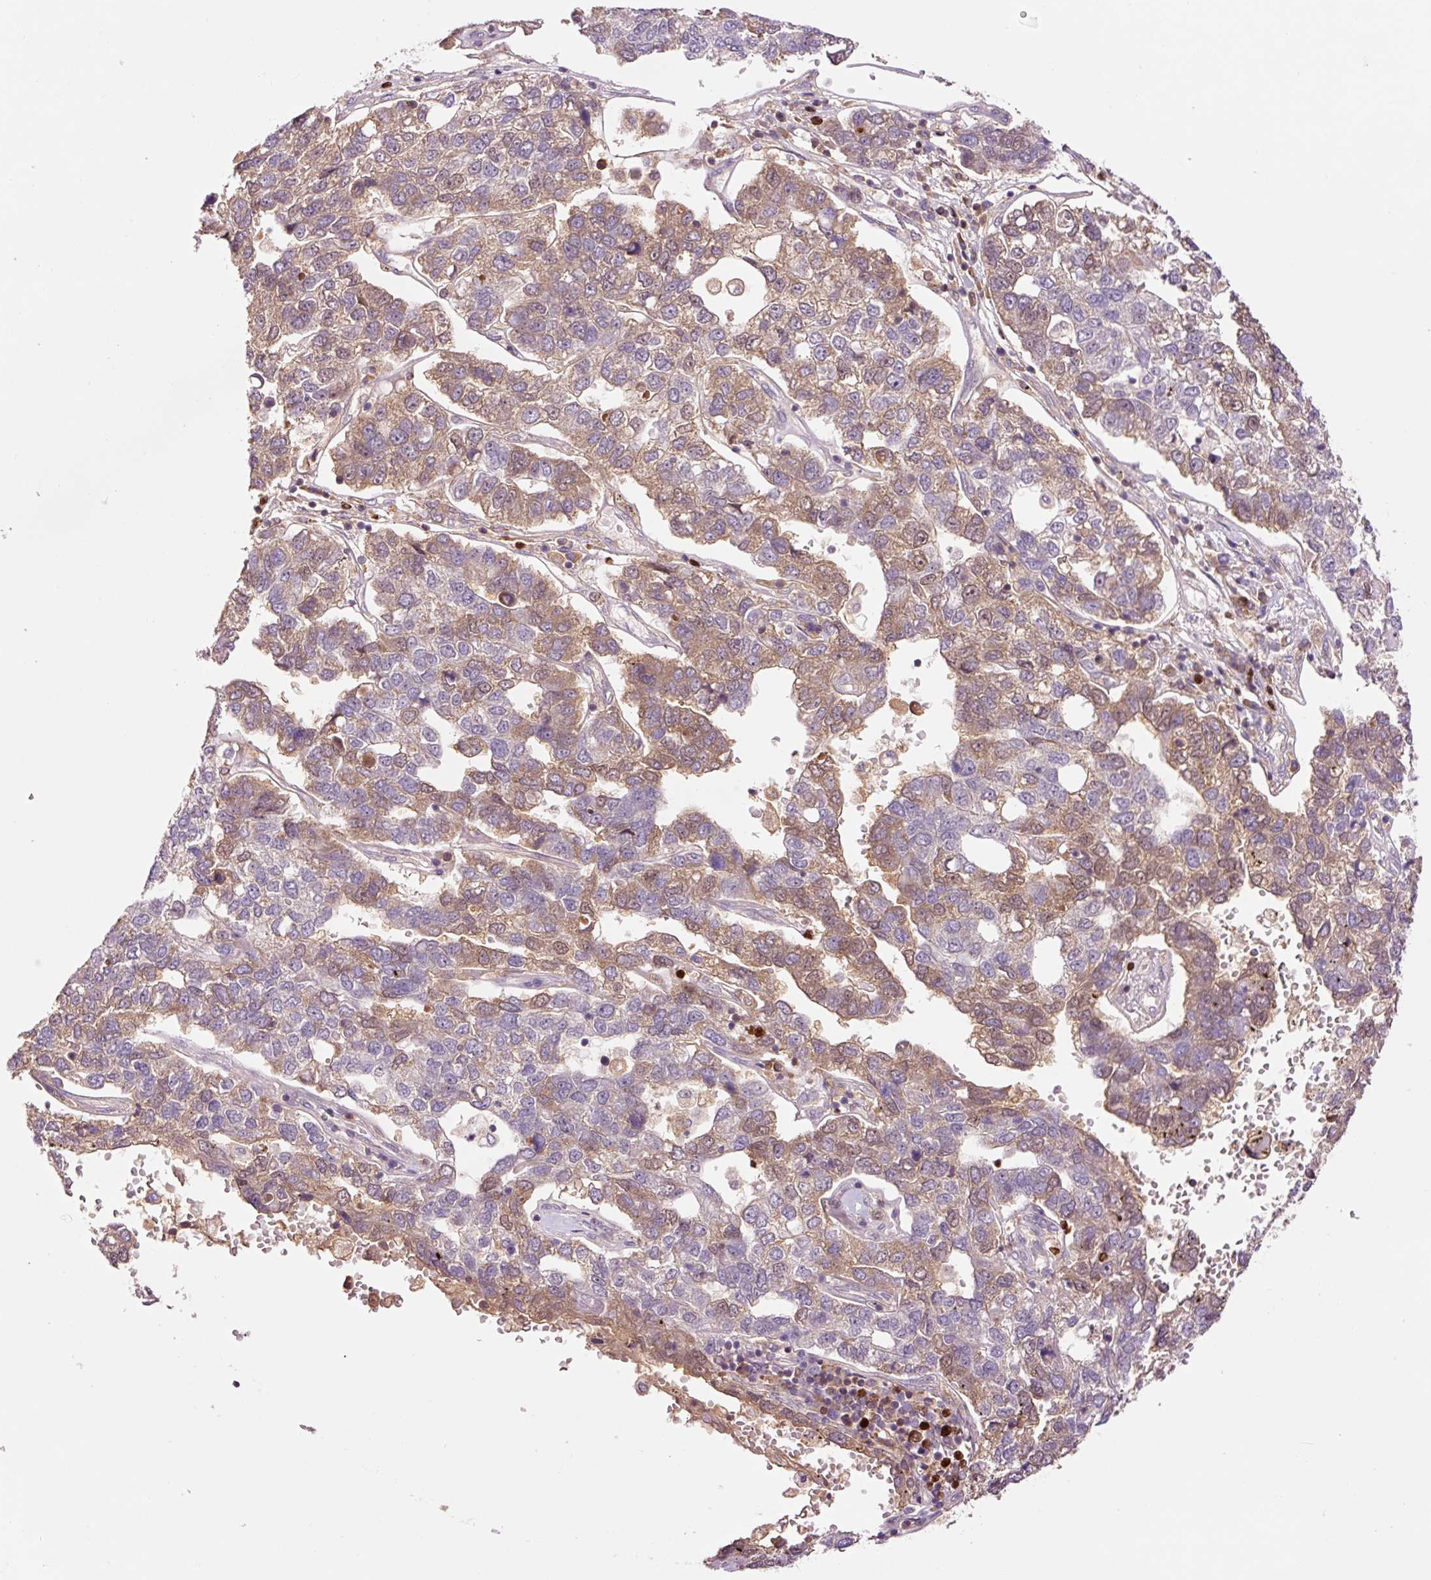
{"staining": {"intensity": "moderate", "quantity": "25%-75%", "location": "cytoplasmic/membranous,nuclear"}, "tissue": "pancreatic cancer", "cell_type": "Tumor cells", "image_type": "cancer", "snomed": [{"axis": "morphology", "description": "Adenocarcinoma, NOS"}, {"axis": "topography", "description": "Pancreas"}], "caption": "Moderate cytoplasmic/membranous and nuclear protein expression is present in about 25%-75% of tumor cells in pancreatic cancer.", "gene": "DPPA4", "patient": {"sex": "female", "age": 61}}